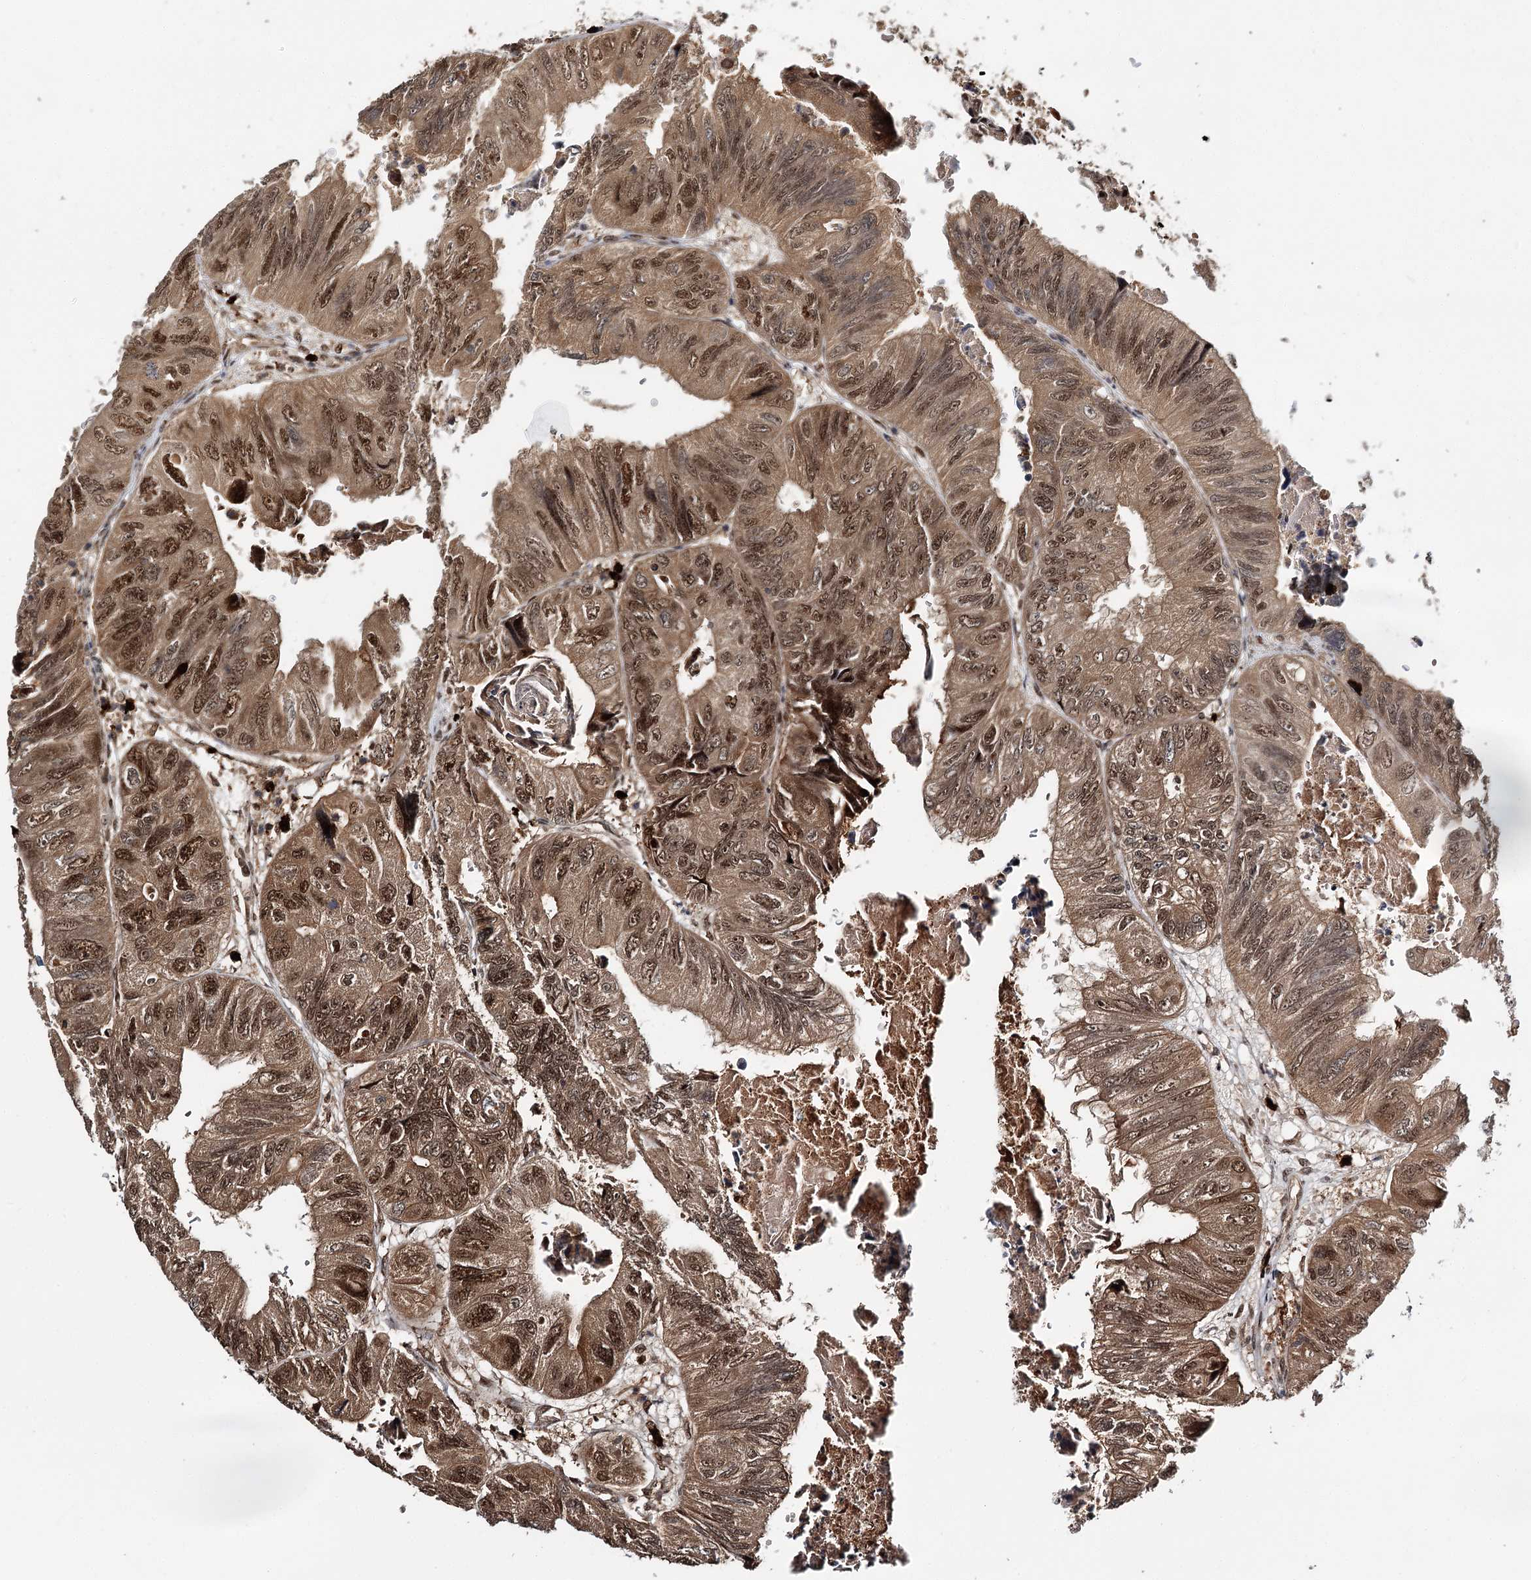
{"staining": {"intensity": "moderate", "quantity": ">75%", "location": "cytoplasmic/membranous,nuclear"}, "tissue": "colorectal cancer", "cell_type": "Tumor cells", "image_type": "cancer", "snomed": [{"axis": "morphology", "description": "Adenocarcinoma, NOS"}, {"axis": "topography", "description": "Rectum"}], "caption": "A medium amount of moderate cytoplasmic/membranous and nuclear positivity is appreciated in approximately >75% of tumor cells in colorectal cancer (adenocarcinoma) tissue.", "gene": "N6AMT1", "patient": {"sex": "male", "age": 63}}